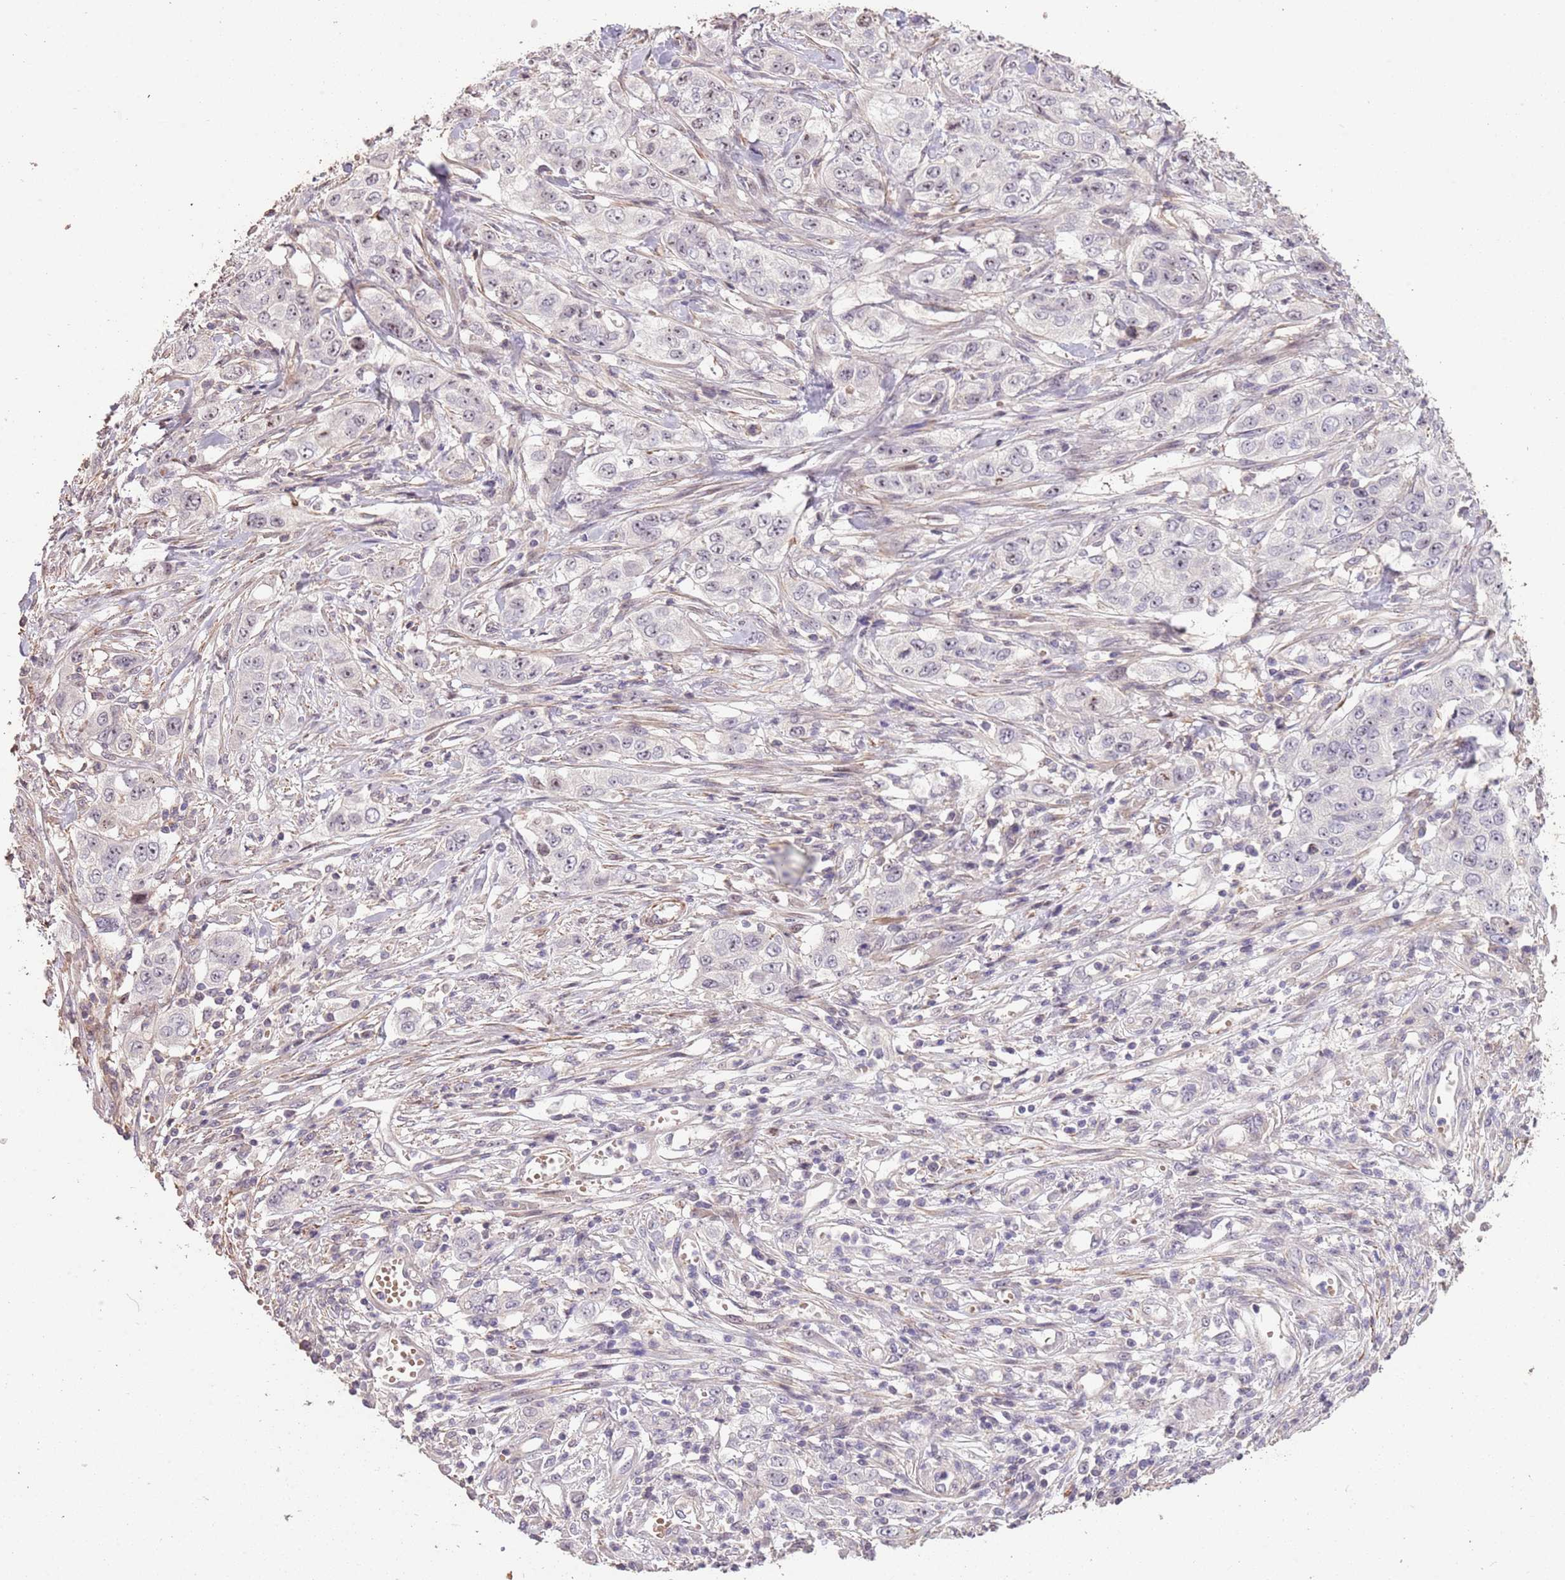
{"staining": {"intensity": "negative", "quantity": "none", "location": "none"}, "tissue": "stomach cancer", "cell_type": "Tumor cells", "image_type": "cancer", "snomed": [{"axis": "morphology", "description": "Adenocarcinoma, NOS"}, {"axis": "topography", "description": "Stomach, upper"}], "caption": "Immunohistochemistry (IHC) of human stomach cancer (adenocarcinoma) demonstrates no expression in tumor cells.", "gene": "ADTRP", "patient": {"sex": "male", "age": 62}}